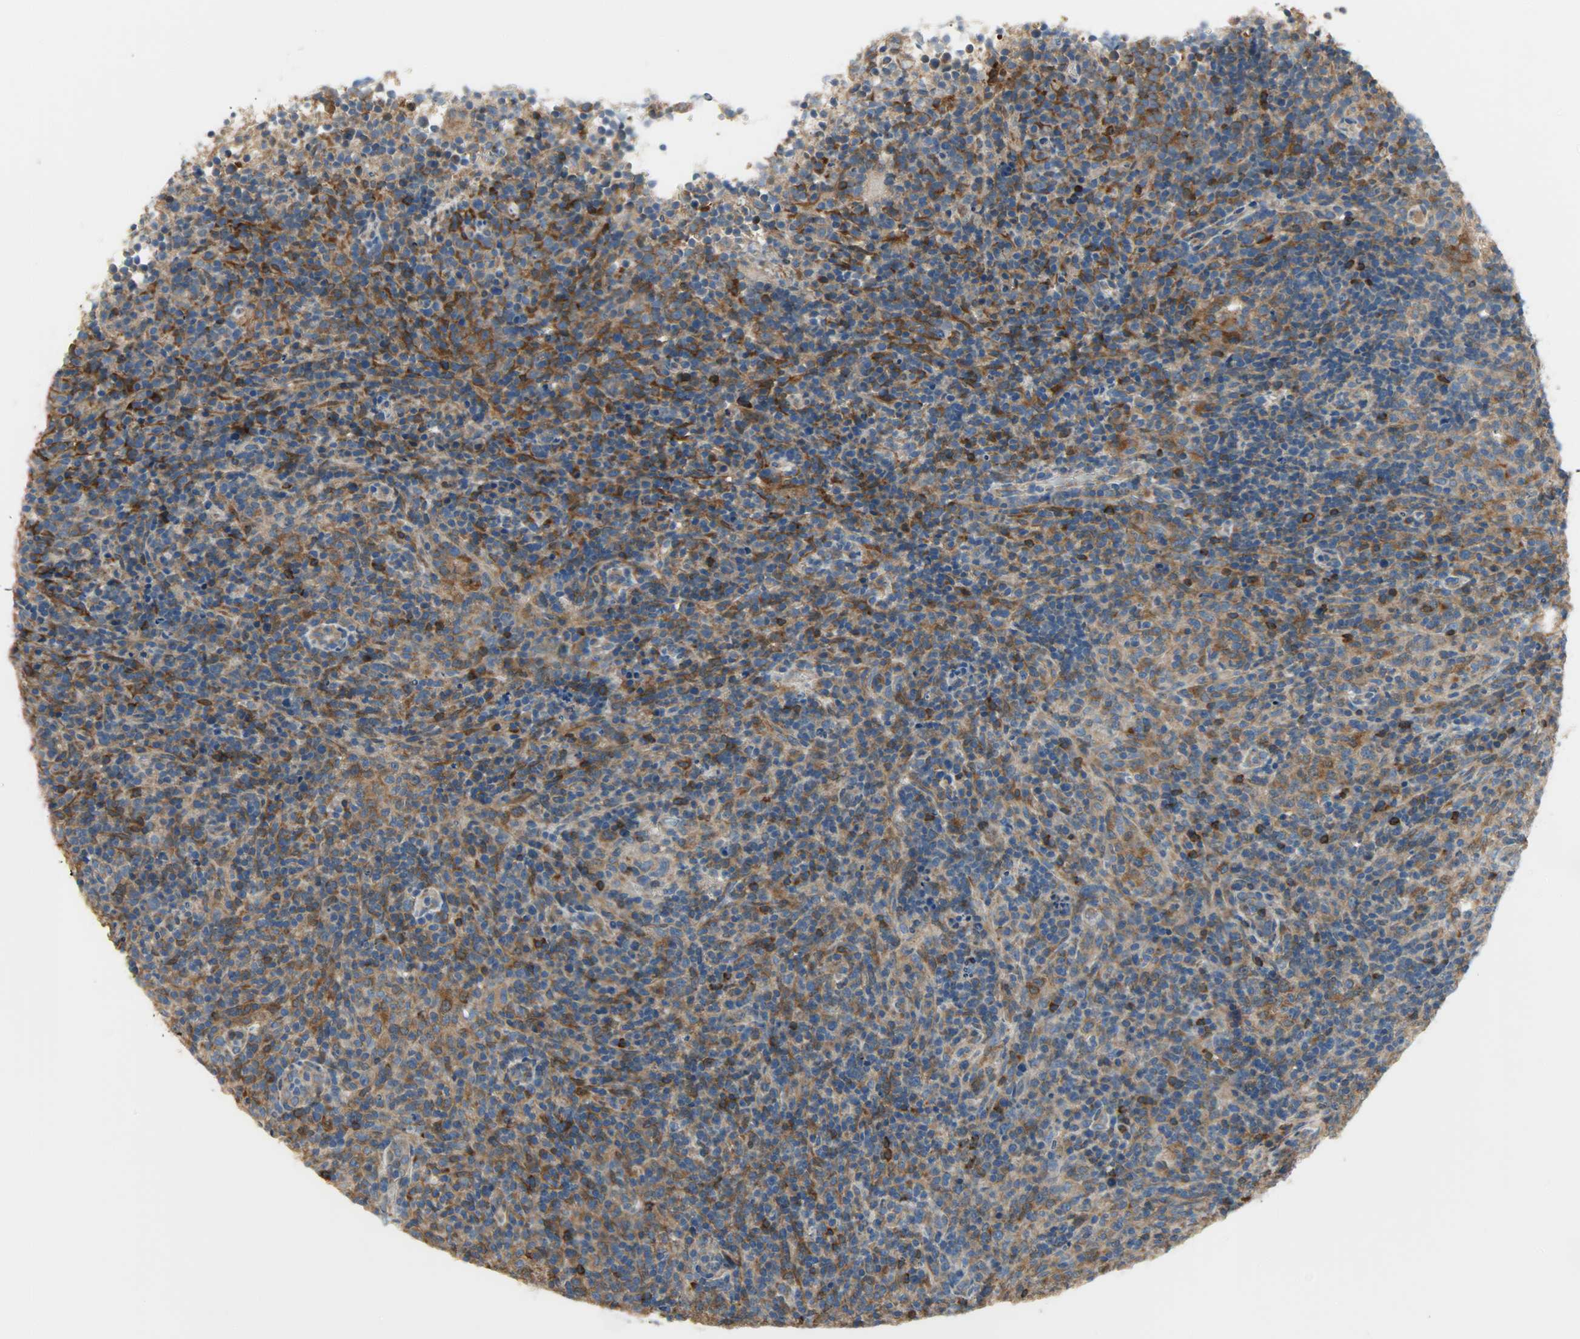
{"staining": {"intensity": "strong", "quantity": ">75%", "location": "cytoplasmic/membranous"}, "tissue": "lymphoma", "cell_type": "Tumor cells", "image_type": "cancer", "snomed": [{"axis": "morphology", "description": "Malignant lymphoma, non-Hodgkin's type, High grade"}, {"axis": "topography", "description": "Lymph node"}], "caption": "Lymphoma stained with DAB immunohistochemistry demonstrates high levels of strong cytoplasmic/membranous positivity in about >75% of tumor cells.", "gene": "C1orf198", "patient": {"sex": "female", "age": 76}}